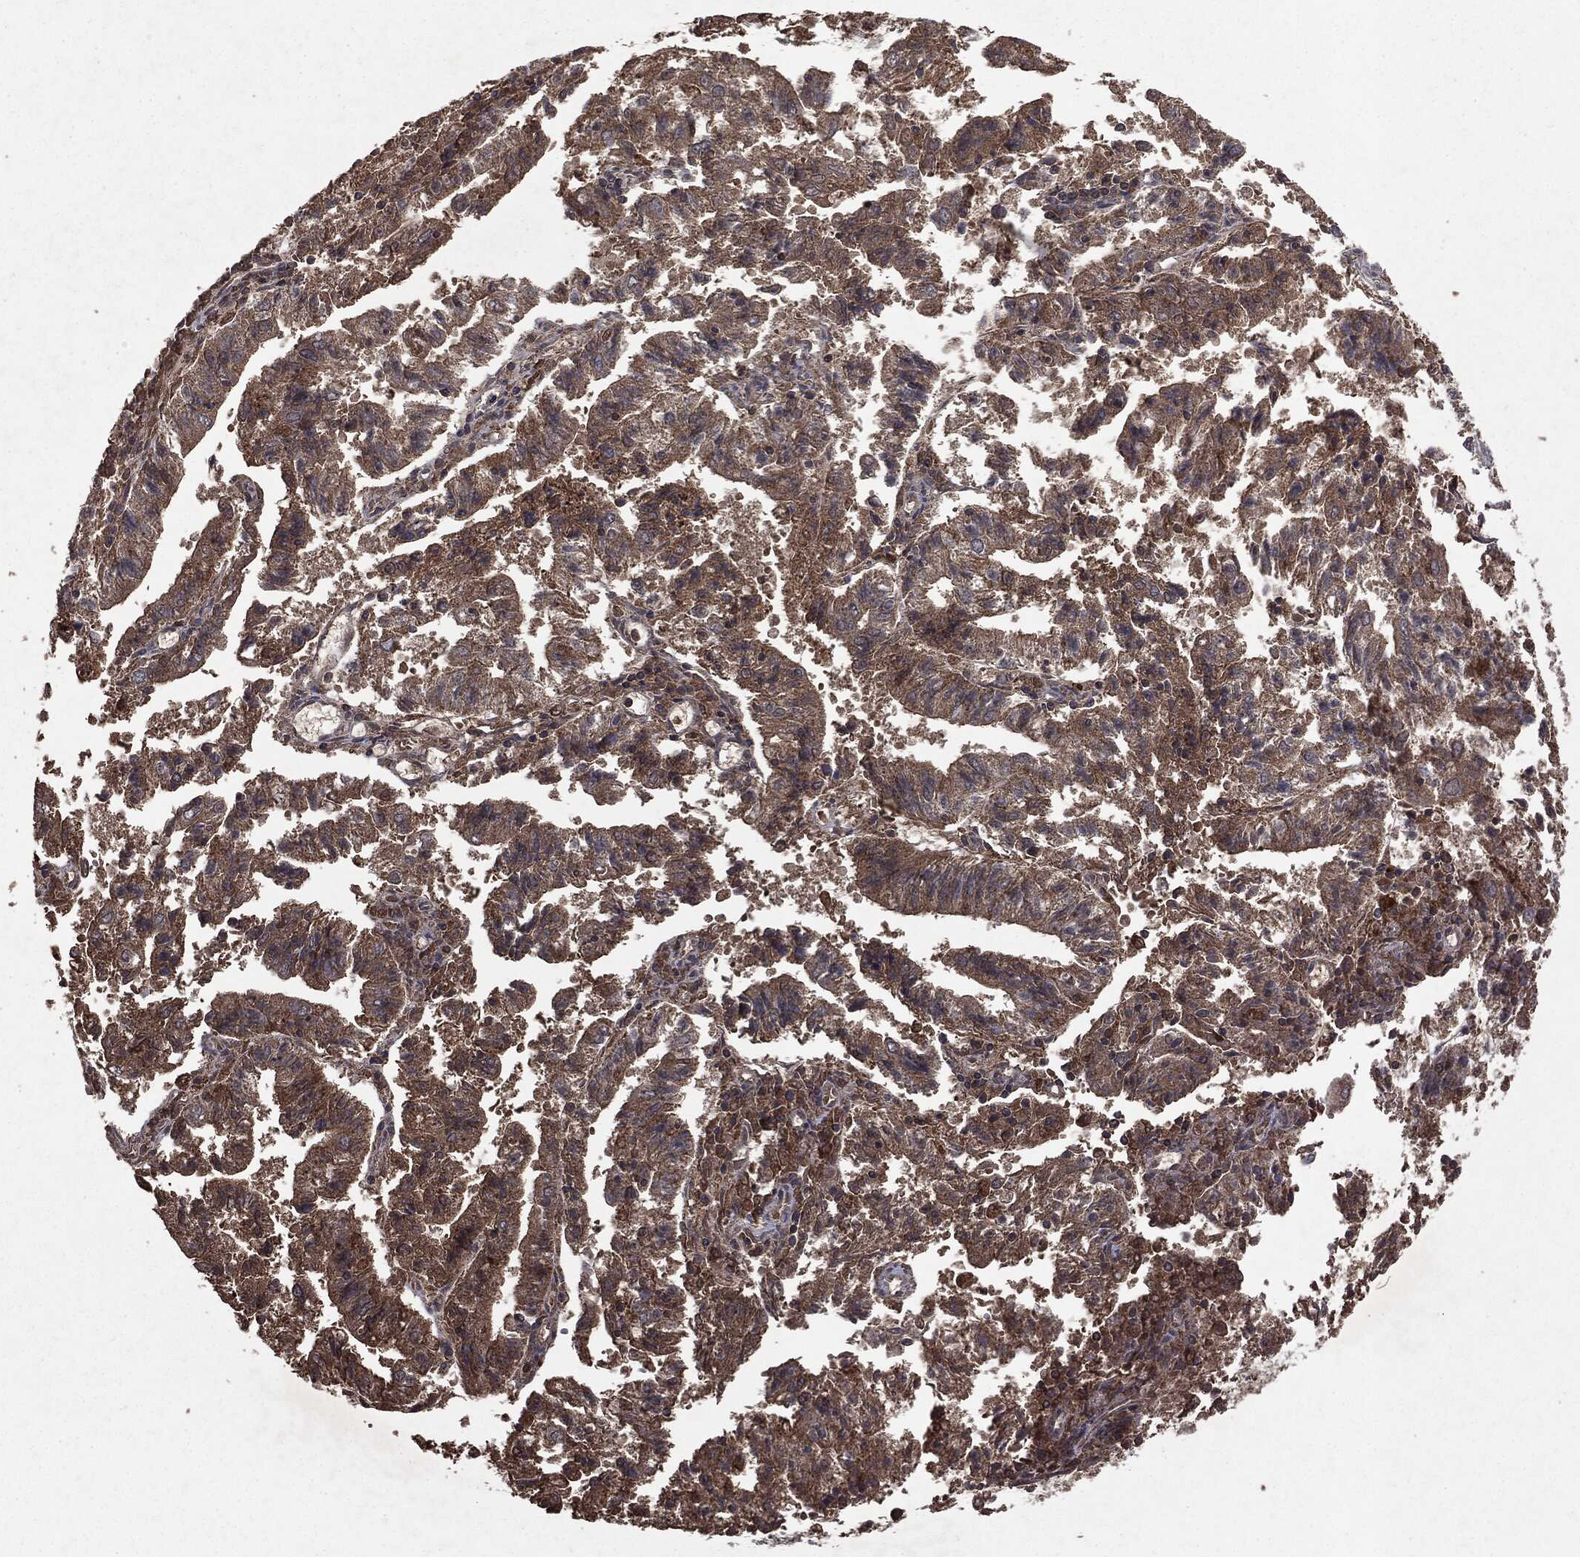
{"staining": {"intensity": "moderate", "quantity": ">75%", "location": "cytoplasmic/membranous"}, "tissue": "endometrial cancer", "cell_type": "Tumor cells", "image_type": "cancer", "snomed": [{"axis": "morphology", "description": "Adenocarcinoma, NOS"}, {"axis": "topography", "description": "Endometrium"}], "caption": "An IHC photomicrograph of tumor tissue is shown. Protein staining in brown highlights moderate cytoplasmic/membranous positivity in endometrial cancer (adenocarcinoma) within tumor cells. (DAB (3,3'-diaminobenzidine) IHC with brightfield microscopy, high magnification).", "gene": "MTOR", "patient": {"sex": "female", "age": 82}}